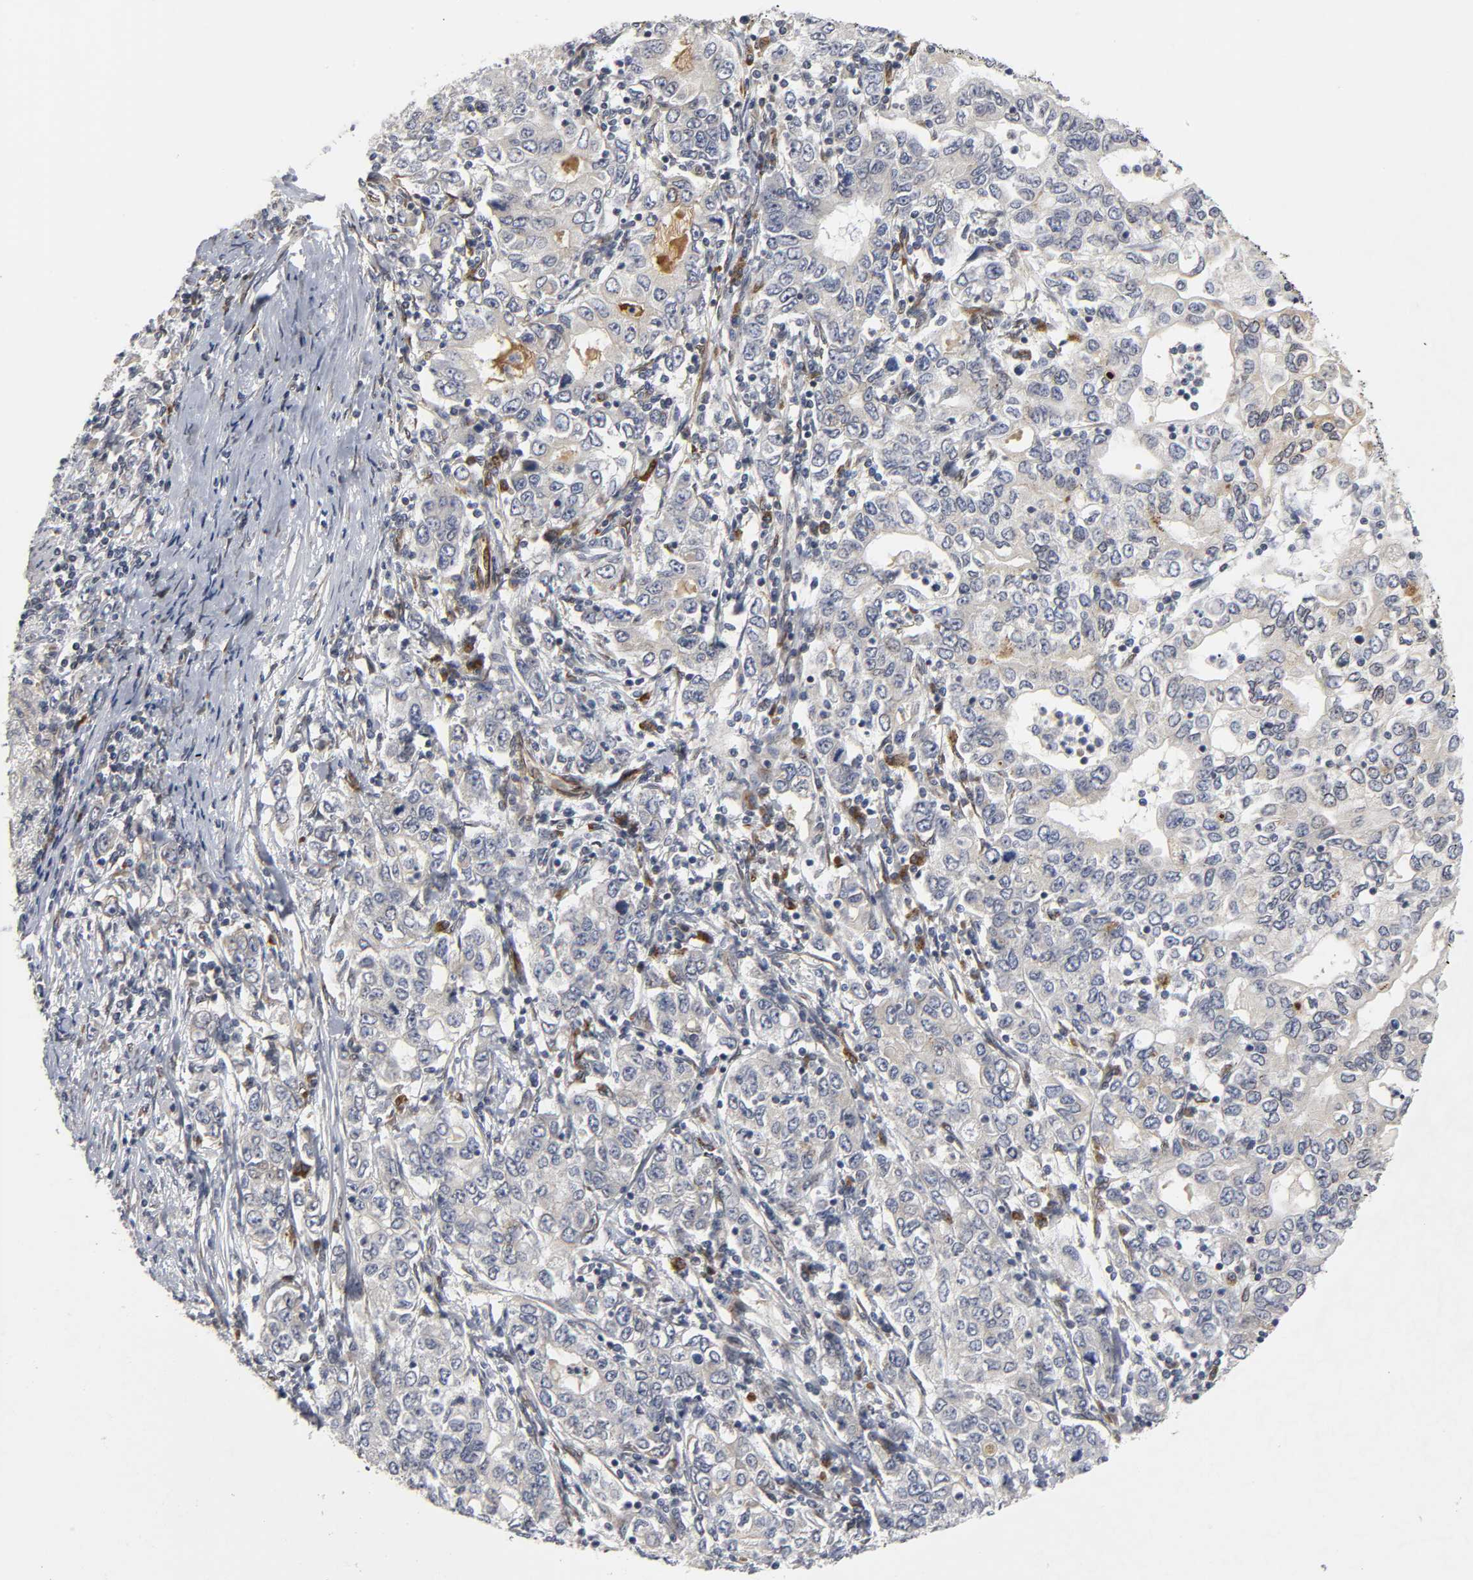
{"staining": {"intensity": "weak", "quantity": "<25%", "location": "cytoplasmic/membranous"}, "tissue": "stomach cancer", "cell_type": "Tumor cells", "image_type": "cancer", "snomed": [{"axis": "morphology", "description": "Adenocarcinoma, NOS"}, {"axis": "topography", "description": "Stomach, lower"}], "caption": "DAB immunohistochemical staining of human adenocarcinoma (stomach) demonstrates no significant expression in tumor cells.", "gene": "ASB6", "patient": {"sex": "female", "age": 72}}